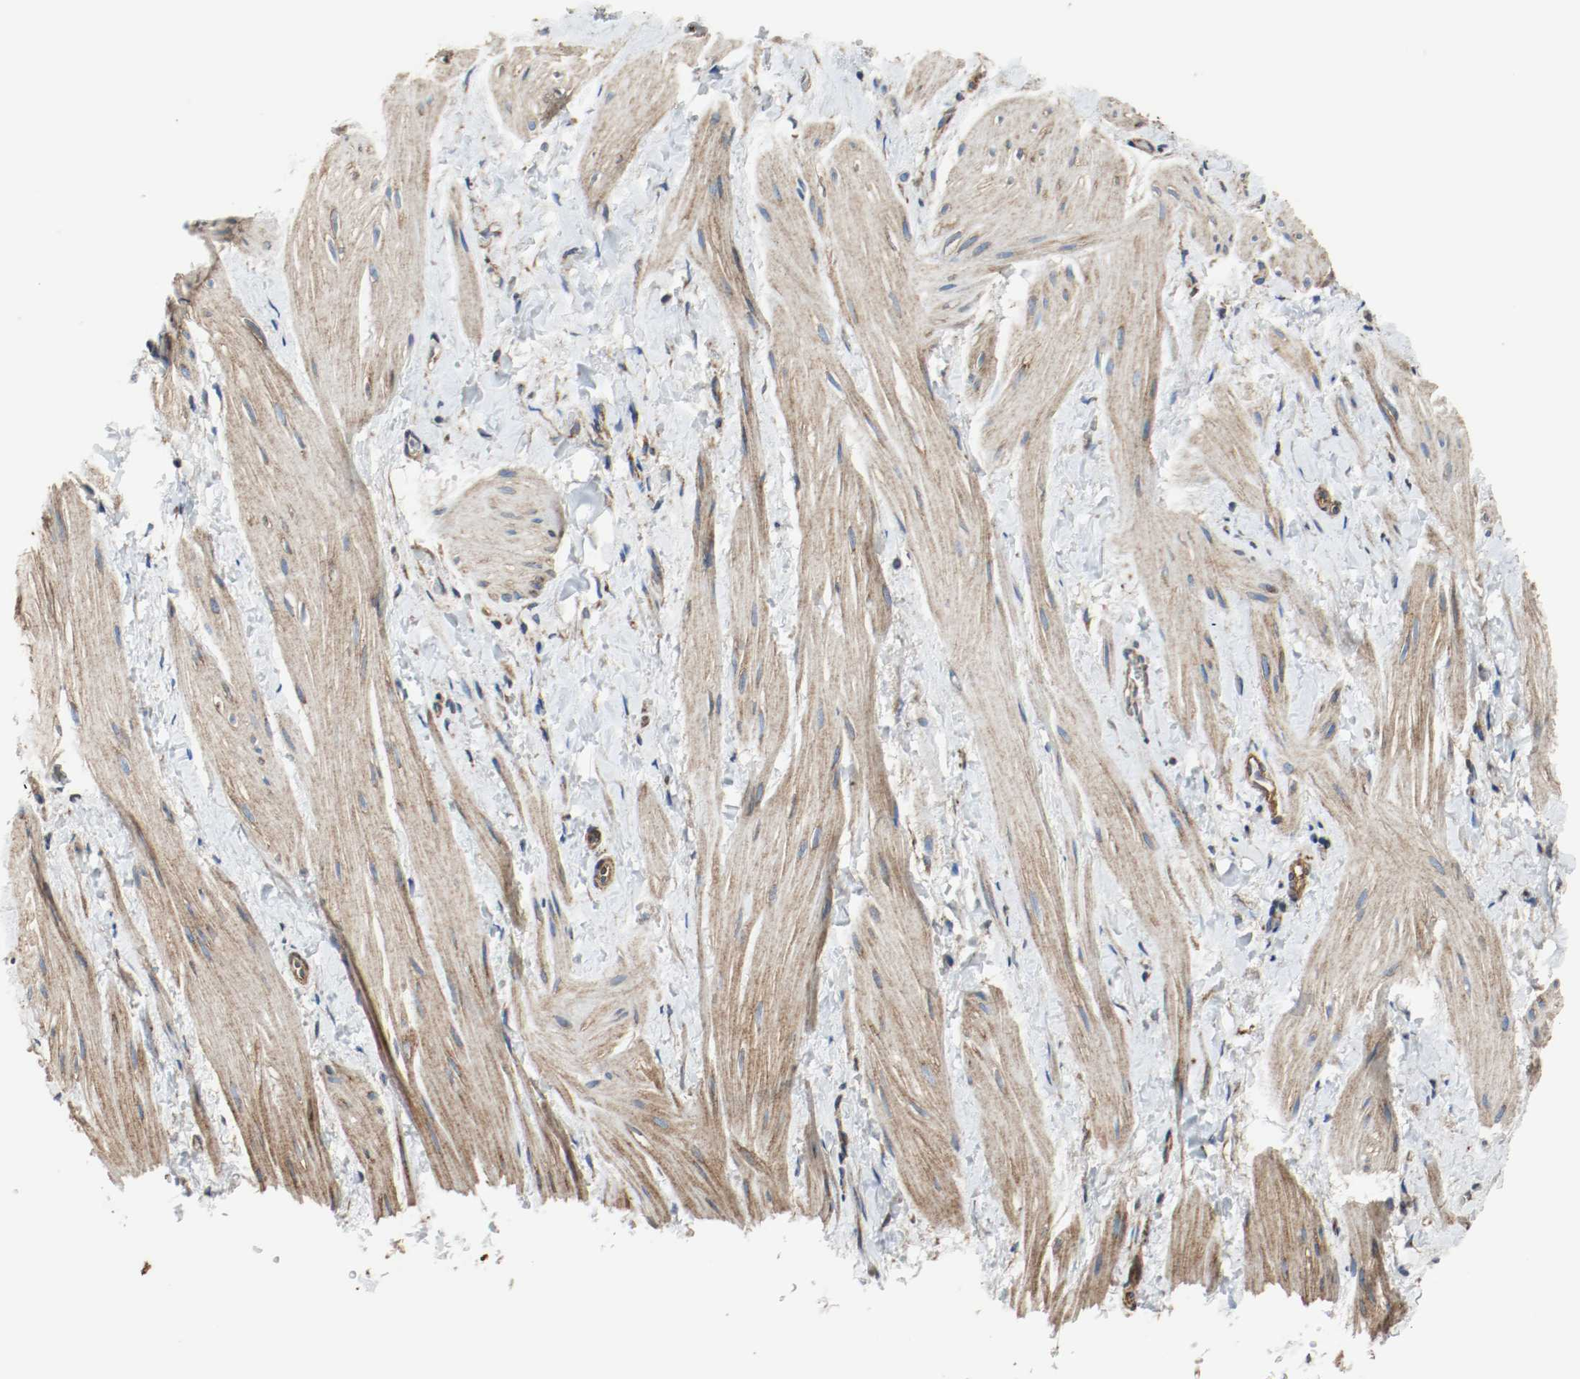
{"staining": {"intensity": "moderate", "quantity": ">75%", "location": "cytoplasmic/membranous"}, "tissue": "smooth muscle", "cell_type": "Smooth muscle cells", "image_type": "normal", "snomed": [{"axis": "morphology", "description": "Normal tissue, NOS"}, {"axis": "topography", "description": "Smooth muscle"}], "caption": "This micrograph displays benign smooth muscle stained with immunohistochemistry to label a protein in brown. The cytoplasmic/membranous of smooth muscle cells show moderate positivity for the protein. Nuclei are counter-stained blue.", "gene": "TUBA3D", "patient": {"sex": "male", "age": 16}}